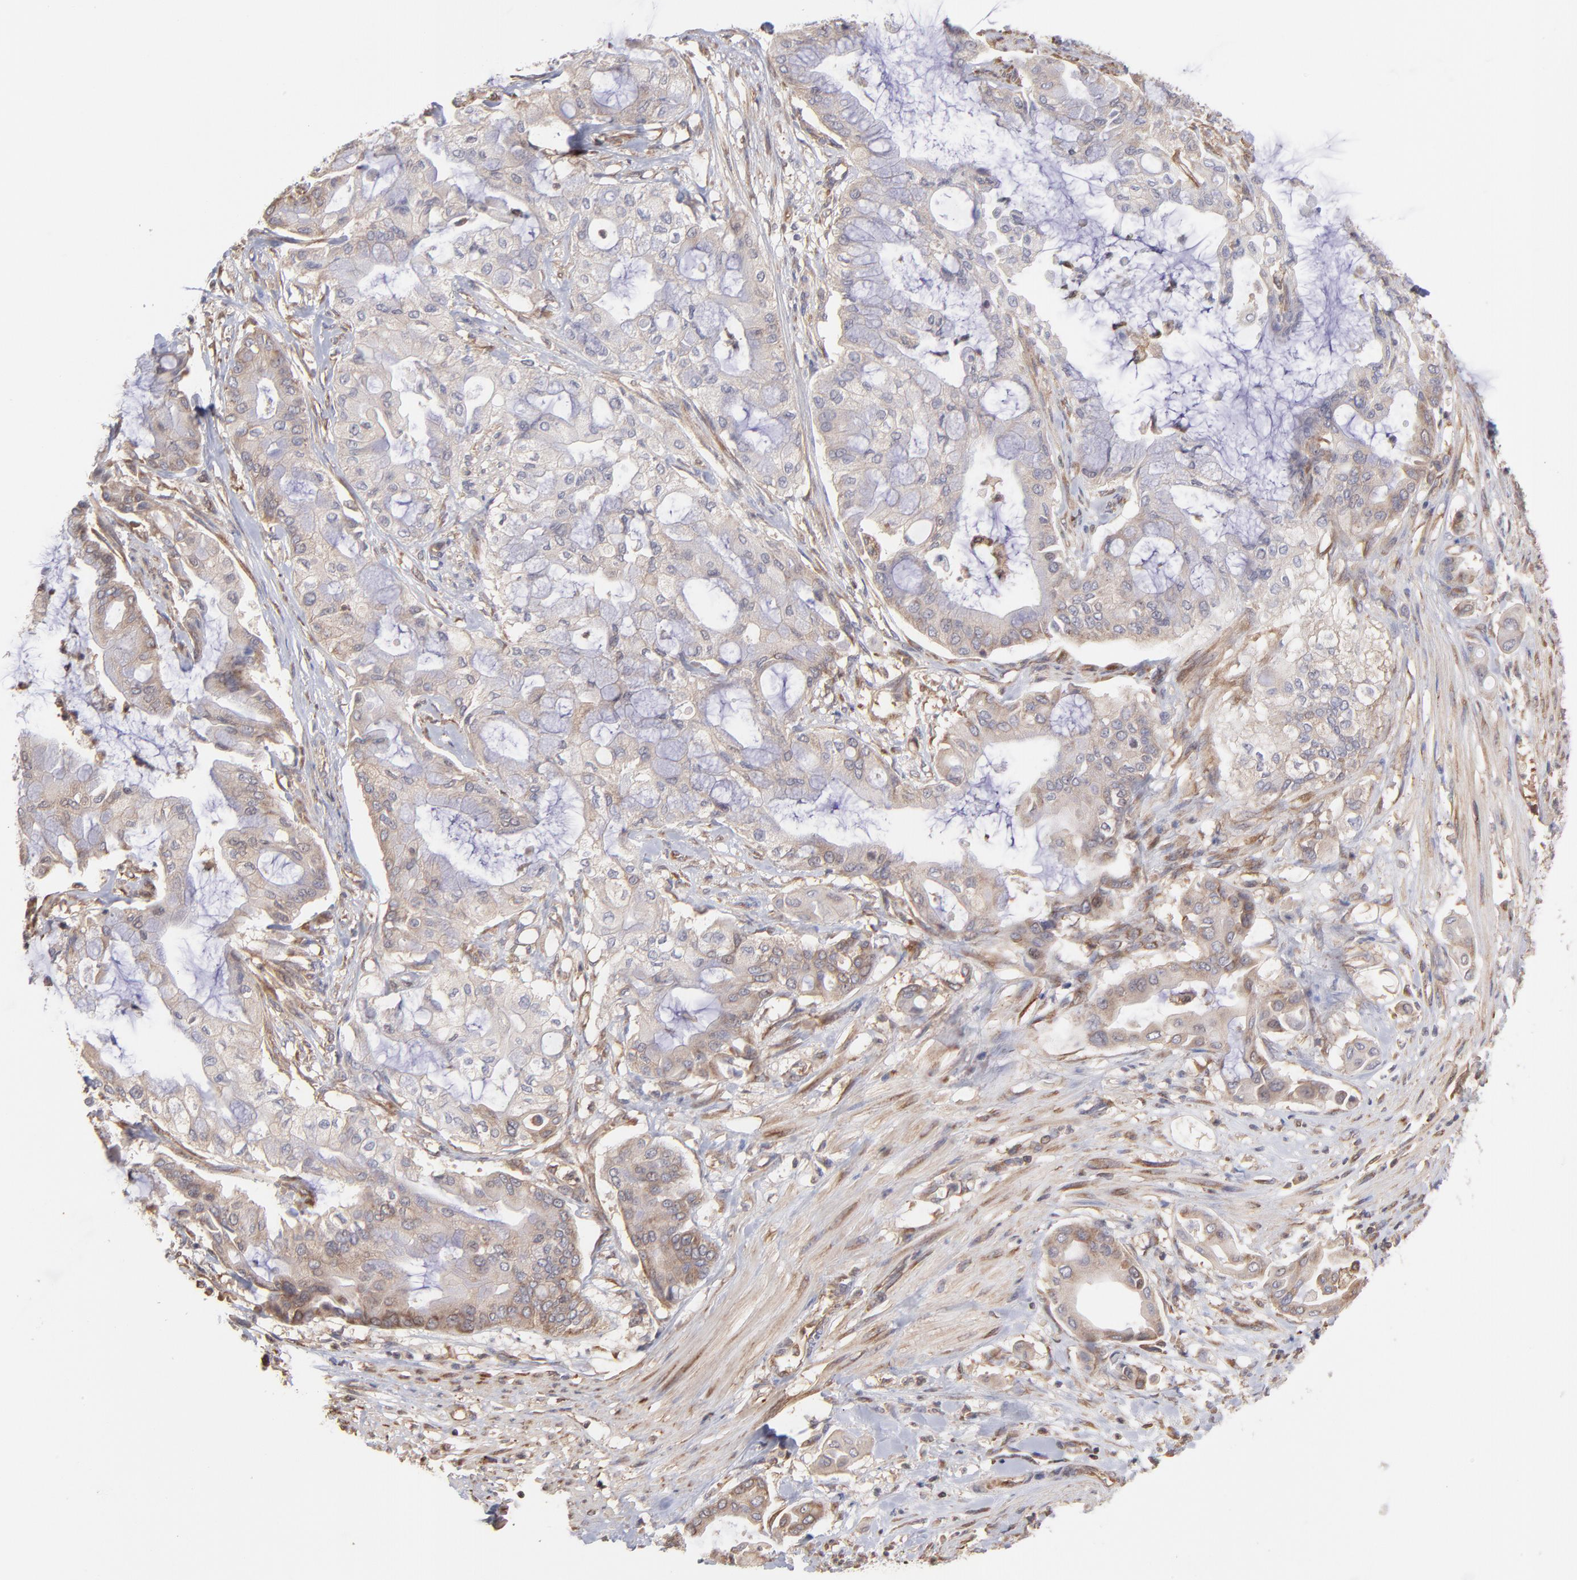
{"staining": {"intensity": "weak", "quantity": "25%-75%", "location": "cytoplasmic/membranous"}, "tissue": "pancreatic cancer", "cell_type": "Tumor cells", "image_type": "cancer", "snomed": [{"axis": "morphology", "description": "Adenocarcinoma, NOS"}, {"axis": "morphology", "description": "Adenocarcinoma, metastatic, NOS"}, {"axis": "topography", "description": "Lymph node"}, {"axis": "topography", "description": "Pancreas"}, {"axis": "topography", "description": "Duodenum"}], "caption": "Immunohistochemical staining of pancreatic metastatic adenocarcinoma displays low levels of weak cytoplasmic/membranous protein positivity in about 25%-75% of tumor cells.", "gene": "MAPRE1", "patient": {"sex": "female", "age": 64}}